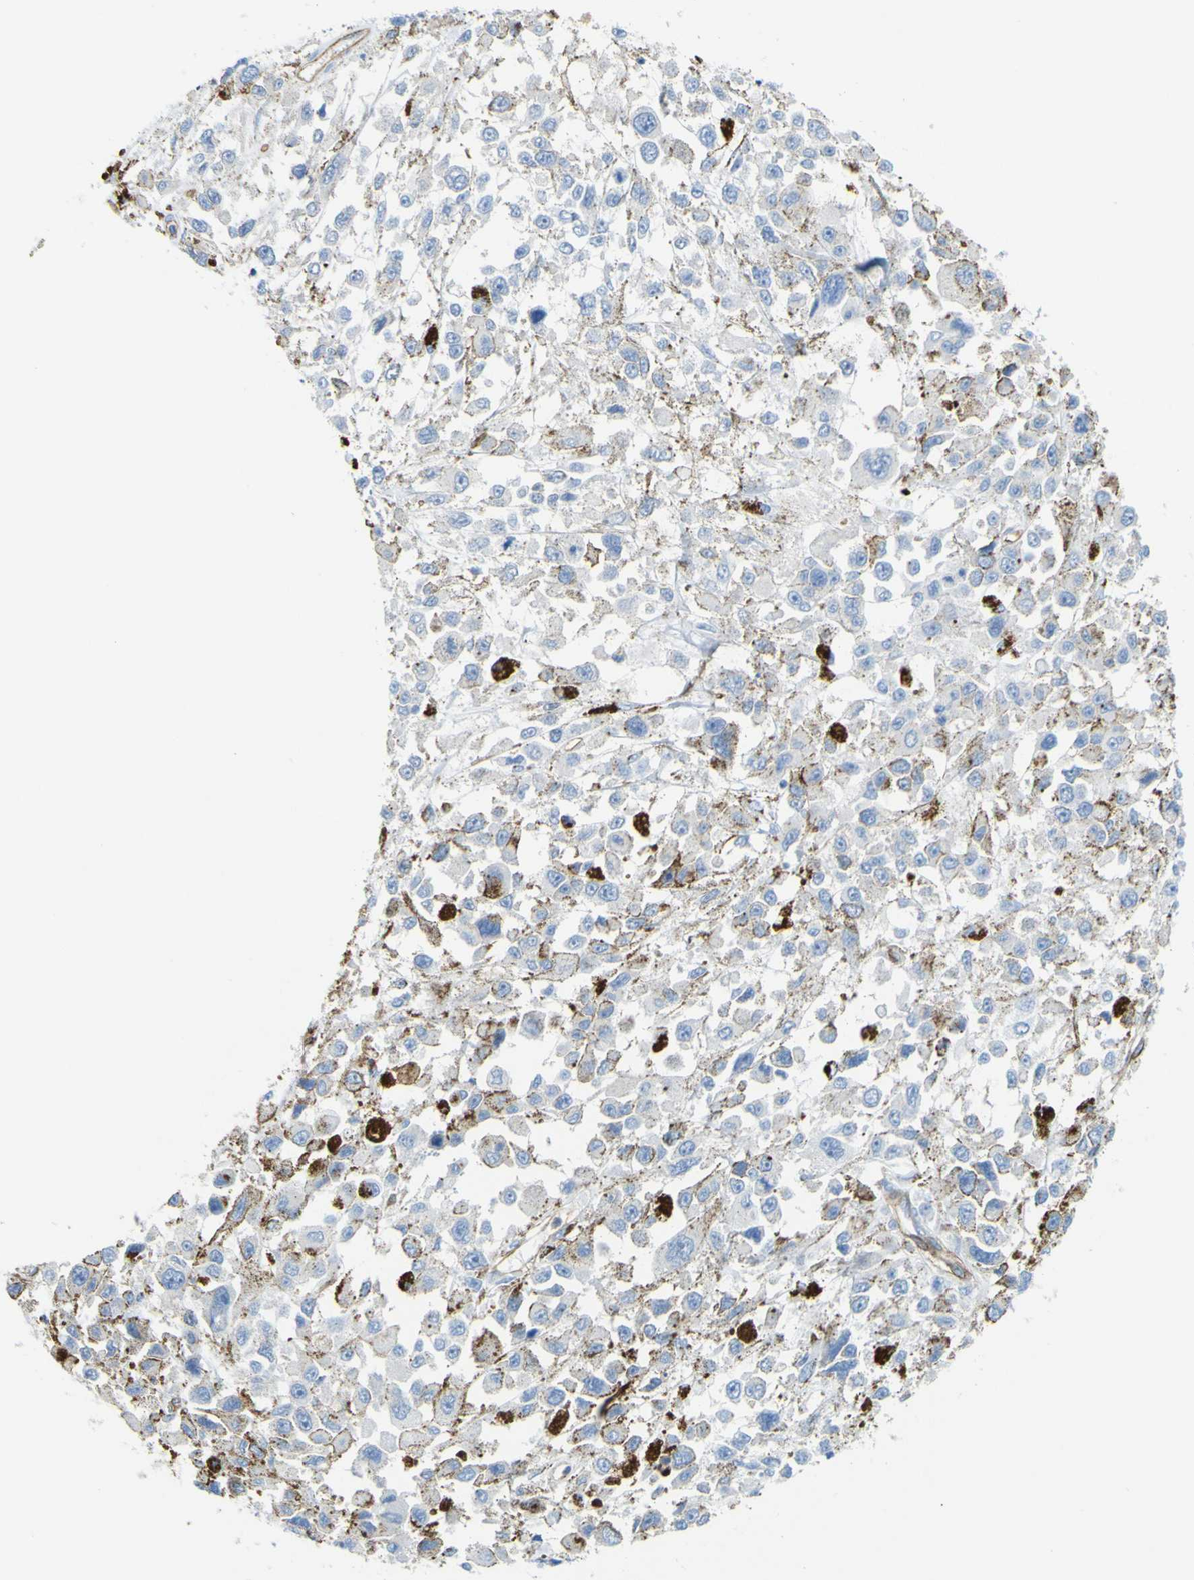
{"staining": {"intensity": "negative", "quantity": "none", "location": "none"}, "tissue": "melanoma", "cell_type": "Tumor cells", "image_type": "cancer", "snomed": [{"axis": "morphology", "description": "Malignant melanoma, Metastatic site"}, {"axis": "topography", "description": "Lymph node"}], "caption": "Immunohistochemistry image of malignant melanoma (metastatic site) stained for a protein (brown), which exhibits no positivity in tumor cells. The staining is performed using DAB brown chromogen with nuclei counter-stained in using hematoxylin.", "gene": "CD93", "patient": {"sex": "male", "age": 59}}